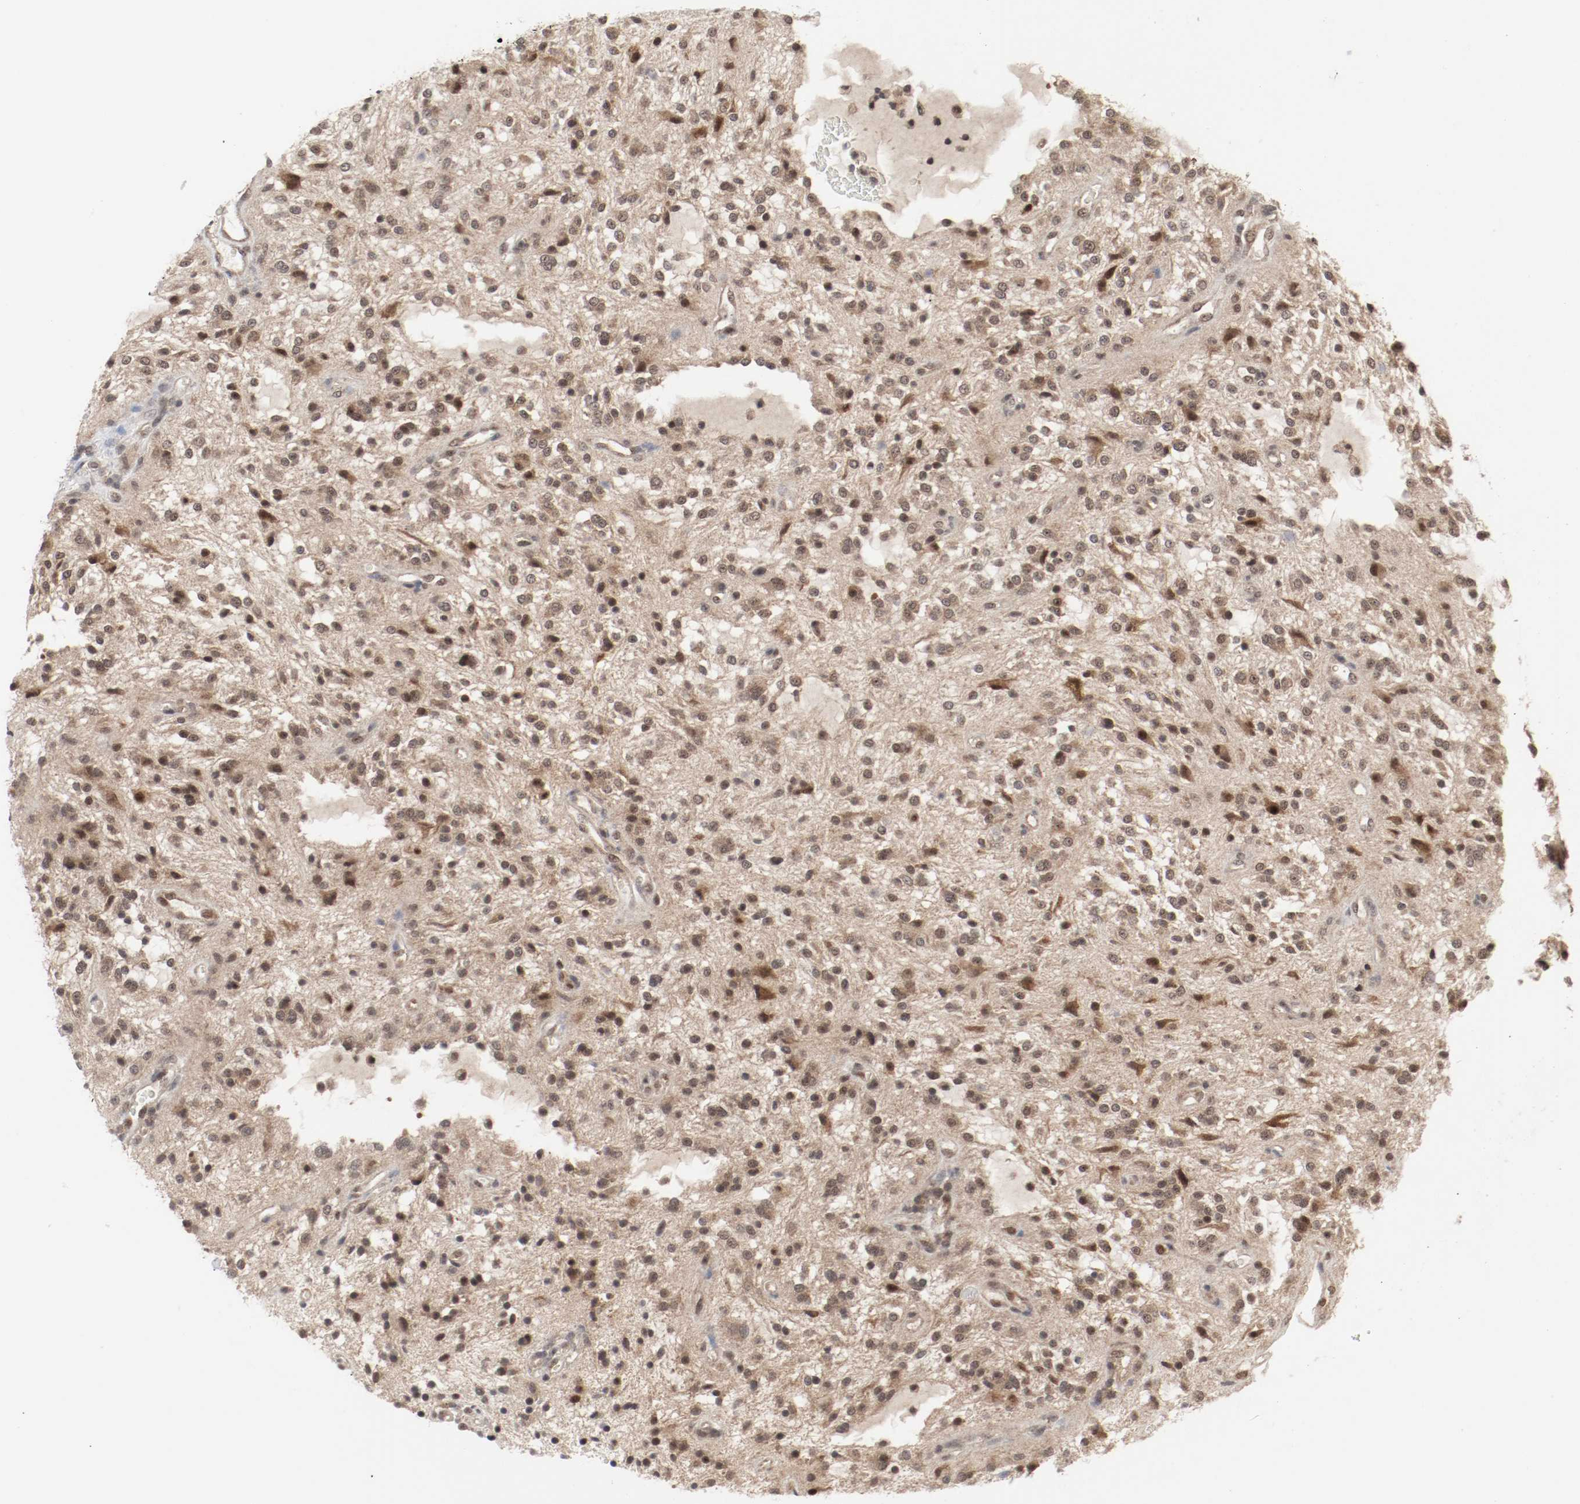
{"staining": {"intensity": "moderate", "quantity": ">75%", "location": "cytoplasmic/membranous,nuclear"}, "tissue": "glioma", "cell_type": "Tumor cells", "image_type": "cancer", "snomed": [{"axis": "morphology", "description": "Glioma, malignant, NOS"}, {"axis": "topography", "description": "Cerebellum"}], "caption": "Immunohistochemistry (DAB) staining of human malignant glioma reveals moderate cytoplasmic/membranous and nuclear protein positivity in about >75% of tumor cells. (Brightfield microscopy of DAB IHC at high magnification).", "gene": "CSNK2B", "patient": {"sex": "female", "age": 10}}